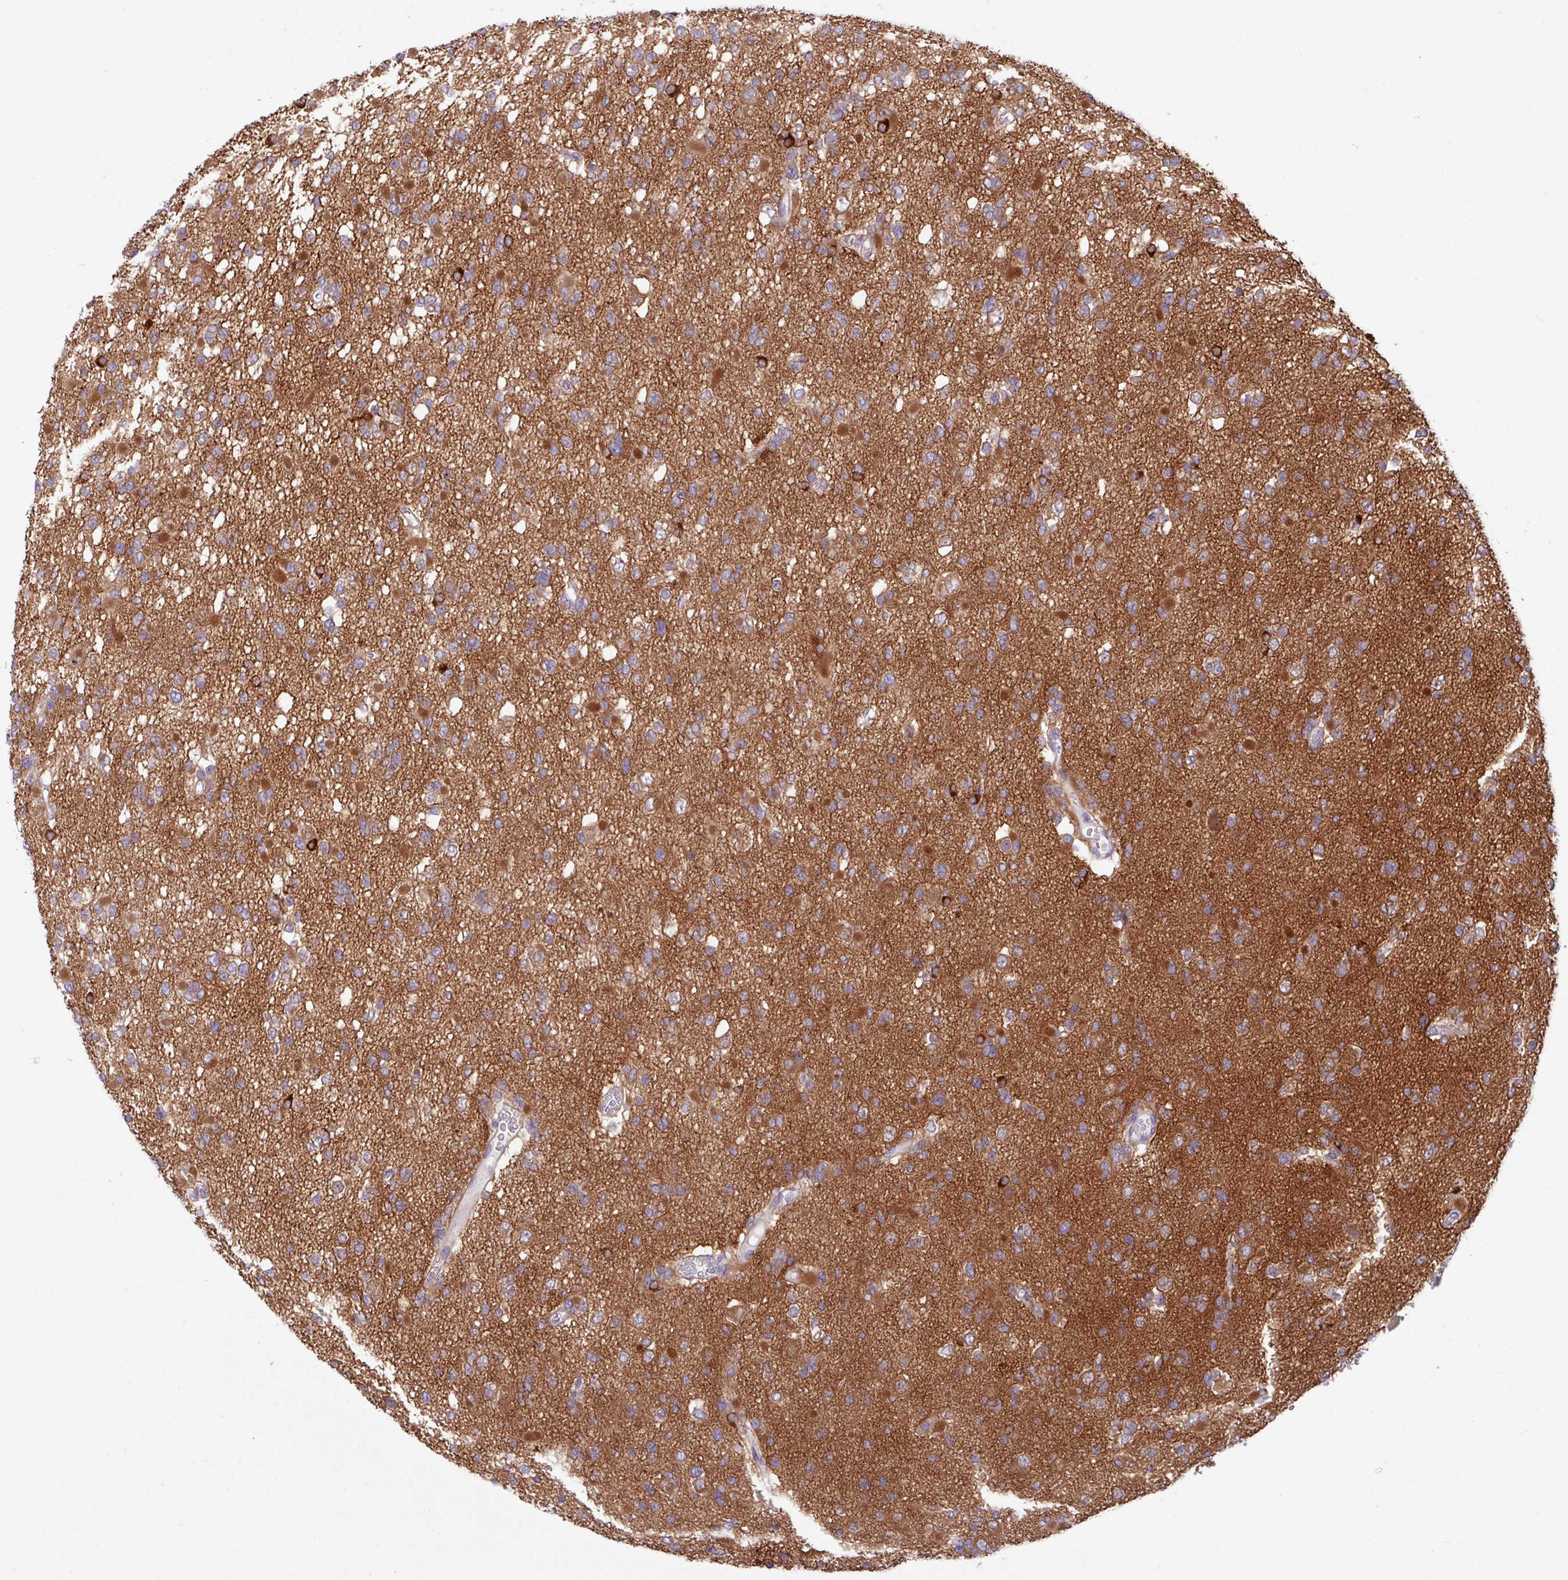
{"staining": {"intensity": "moderate", "quantity": "25%-75%", "location": "cytoplasmic/membranous"}, "tissue": "glioma", "cell_type": "Tumor cells", "image_type": "cancer", "snomed": [{"axis": "morphology", "description": "Glioma, malignant, Low grade"}, {"axis": "topography", "description": "Brain"}], "caption": "Immunohistochemistry (DAB (3,3'-diaminobenzidine)) staining of glioma demonstrates moderate cytoplasmic/membranous protein expression in approximately 25%-75% of tumor cells.", "gene": "KIRREL3", "patient": {"sex": "female", "age": 22}}